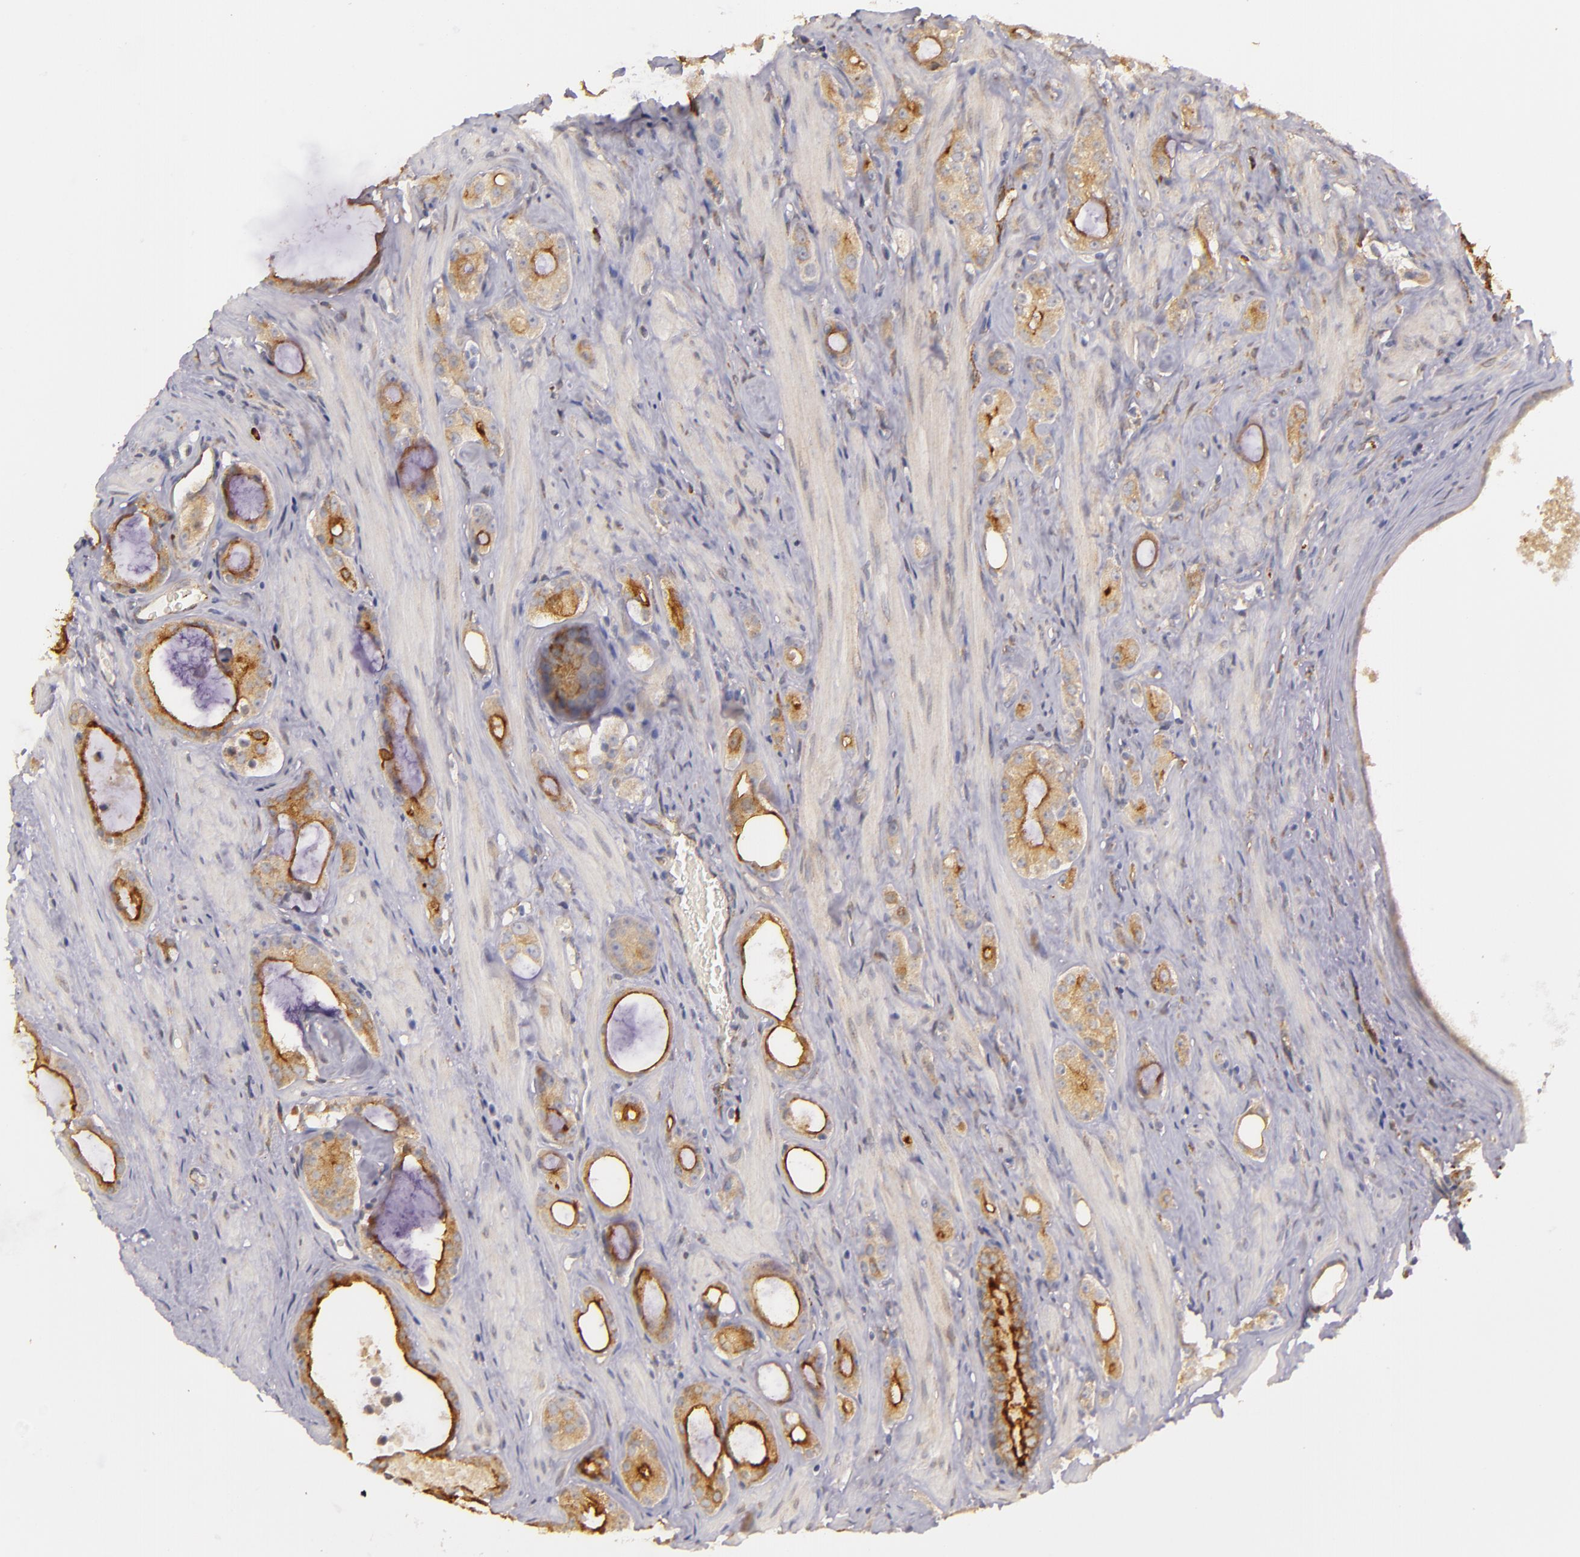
{"staining": {"intensity": "strong", "quantity": "25%-75%", "location": "cytoplasmic/membranous"}, "tissue": "prostate cancer", "cell_type": "Tumor cells", "image_type": "cancer", "snomed": [{"axis": "morphology", "description": "Adenocarcinoma, Medium grade"}, {"axis": "topography", "description": "Prostate"}], "caption": "IHC (DAB (3,3'-diaminobenzidine)) staining of human prostate cancer (medium-grade adenocarcinoma) displays strong cytoplasmic/membranous protein positivity in approximately 25%-75% of tumor cells.", "gene": "SYTL4", "patient": {"sex": "male", "age": 73}}